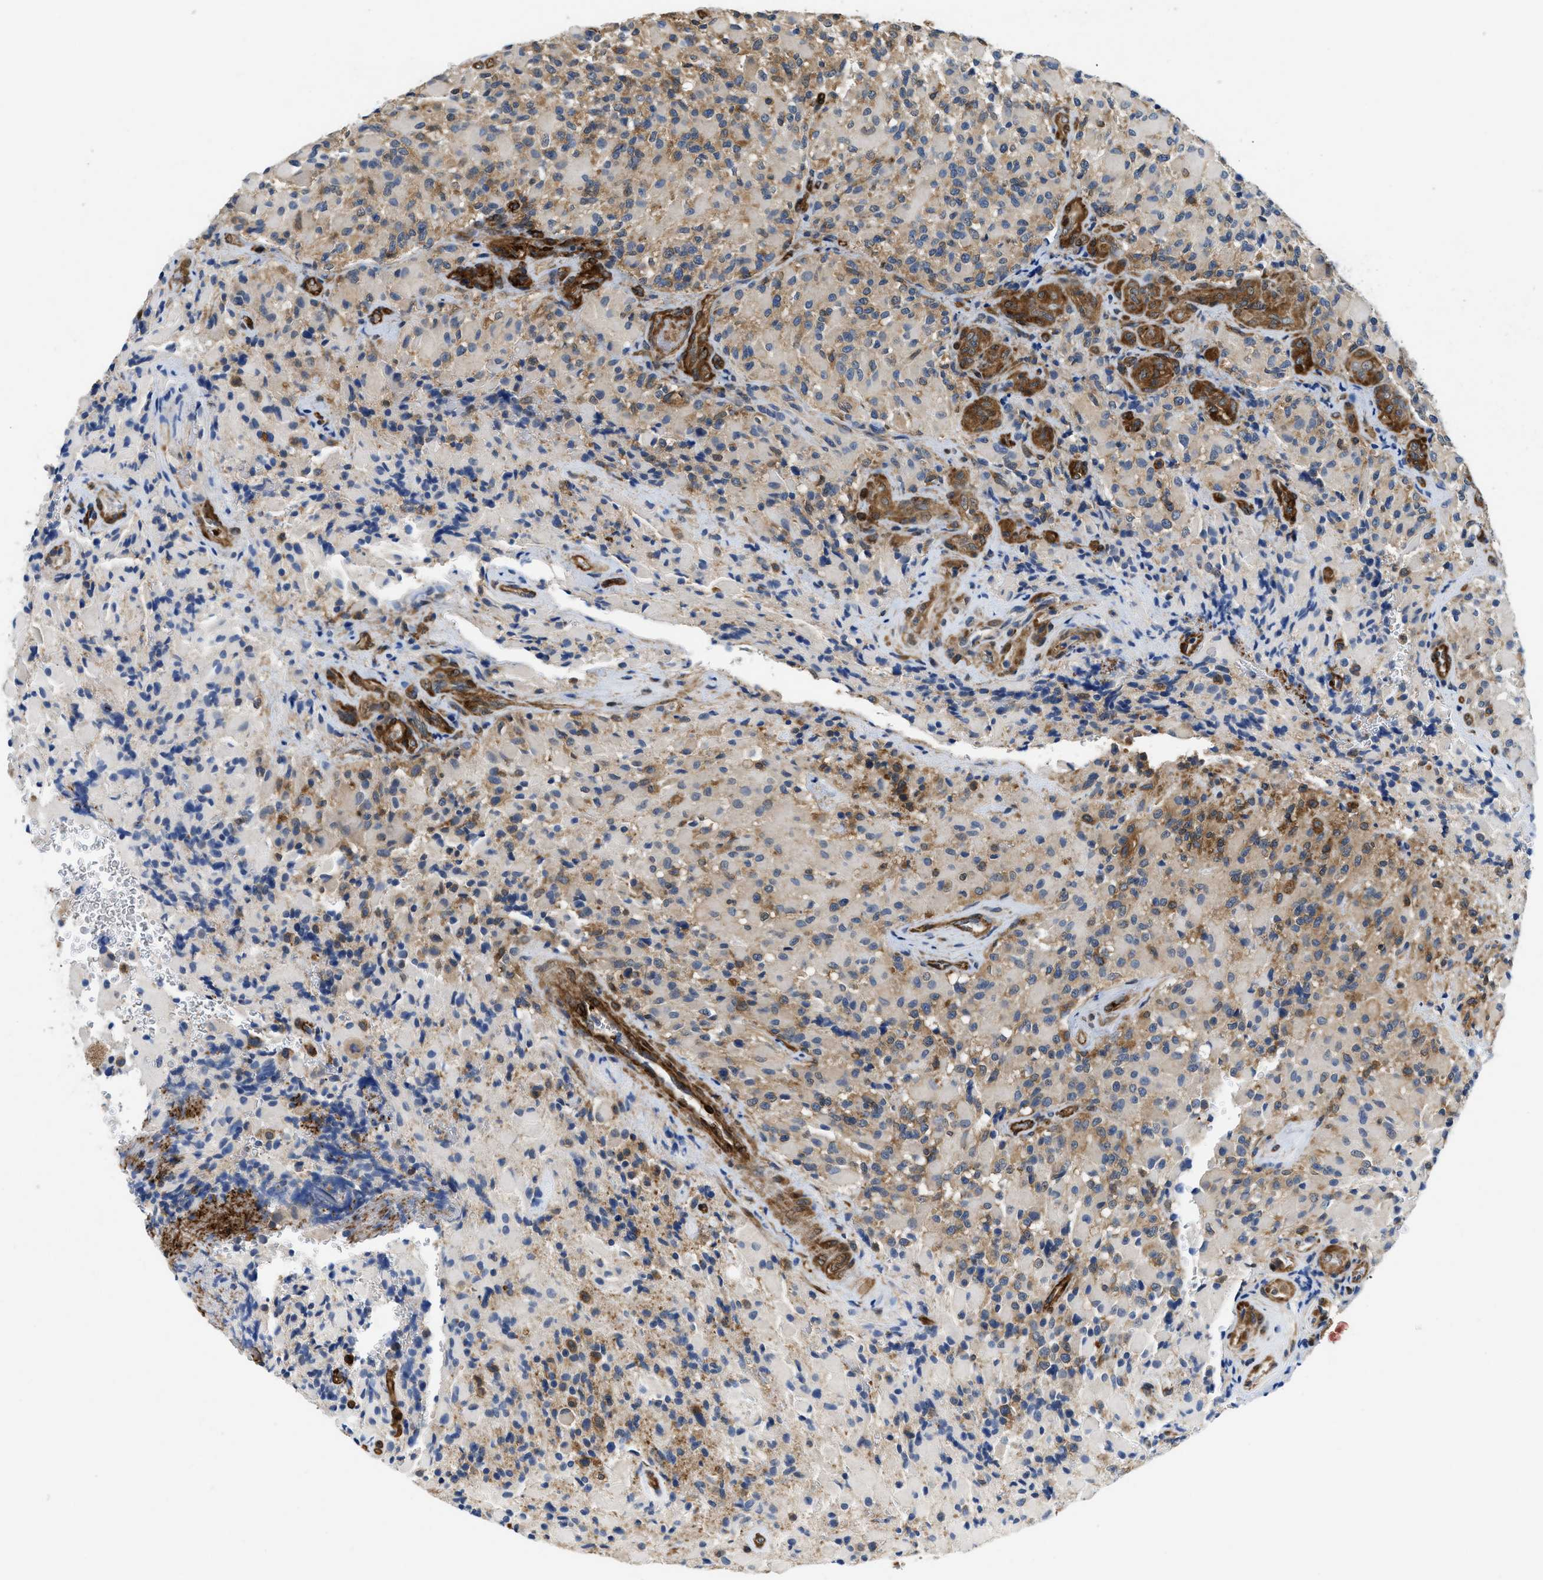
{"staining": {"intensity": "moderate", "quantity": "25%-75%", "location": "cytoplasmic/membranous"}, "tissue": "glioma", "cell_type": "Tumor cells", "image_type": "cancer", "snomed": [{"axis": "morphology", "description": "Glioma, malignant, High grade"}, {"axis": "topography", "description": "Brain"}], "caption": "A high-resolution histopathology image shows immunohistochemistry staining of glioma, which reveals moderate cytoplasmic/membranous positivity in about 25%-75% of tumor cells. Using DAB (3,3'-diaminobenzidine) (brown) and hematoxylin (blue) stains, captured at high magnification using brightfield microscopy.", "gene": "RAPH1", "patient": {"sex": "male", "age": 71}}